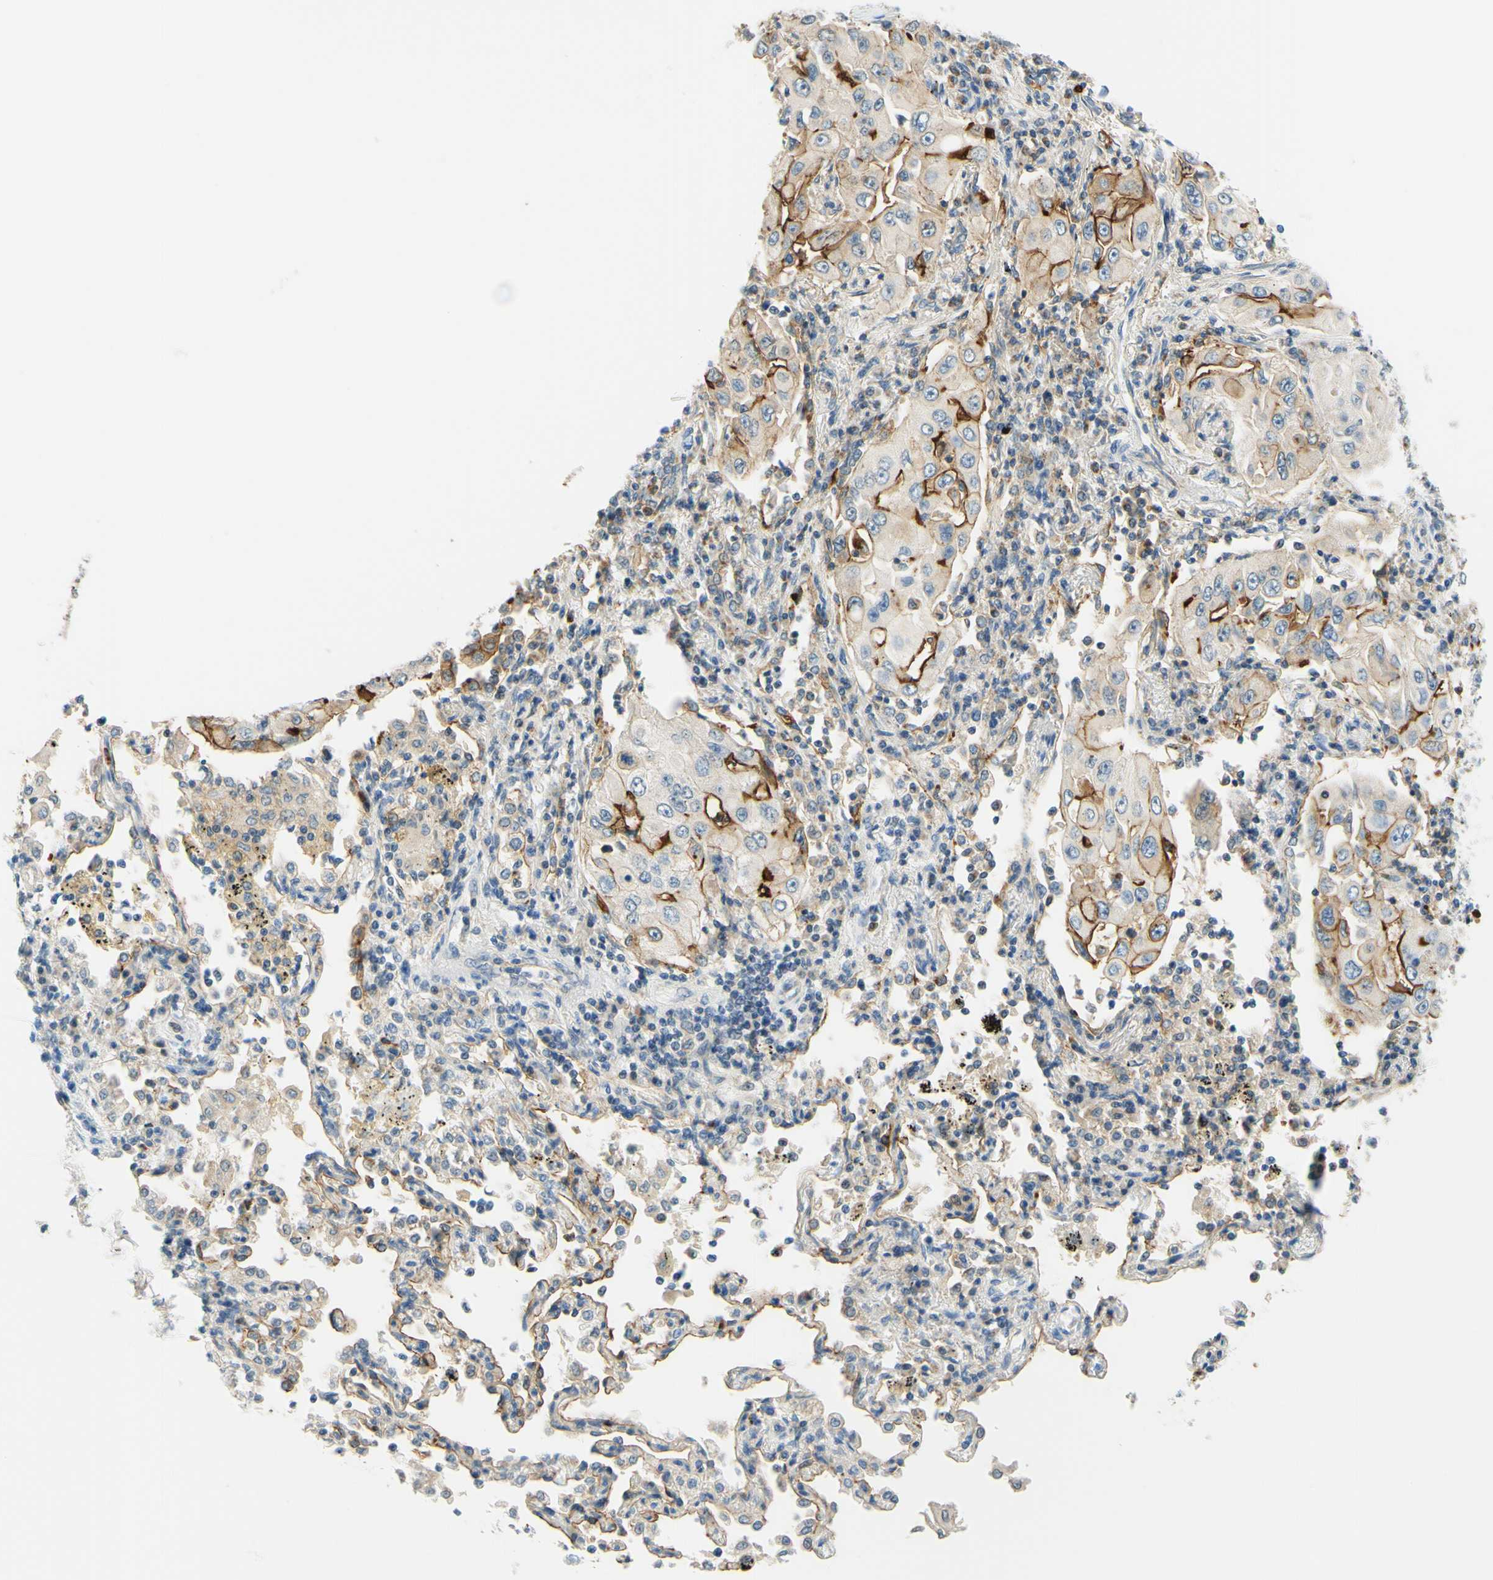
{"staining": {"intensity": "moderate", "quantity": "<25%", "location": "cytoplasmic/membranous"}, "tissue": "lung cancer", "cell_type": "Tumor cells", "image_type": "cancer", "snomed": [{"axis": "morphology", "description": "Adenocarcinoma, NOS"}, {"axis": "topography", "description": "Lung"}], "caption": "Immunohistochemistry (DAB (3,3'-diaminobenzidine)) staining of adenocarcinoma (lung) demonstrates moderate cytoplasmic/membranous protein expression in approximately <25% of tumor cells.", "gene": "TREM2", "patient": {"sex": "male", "age": 84}}